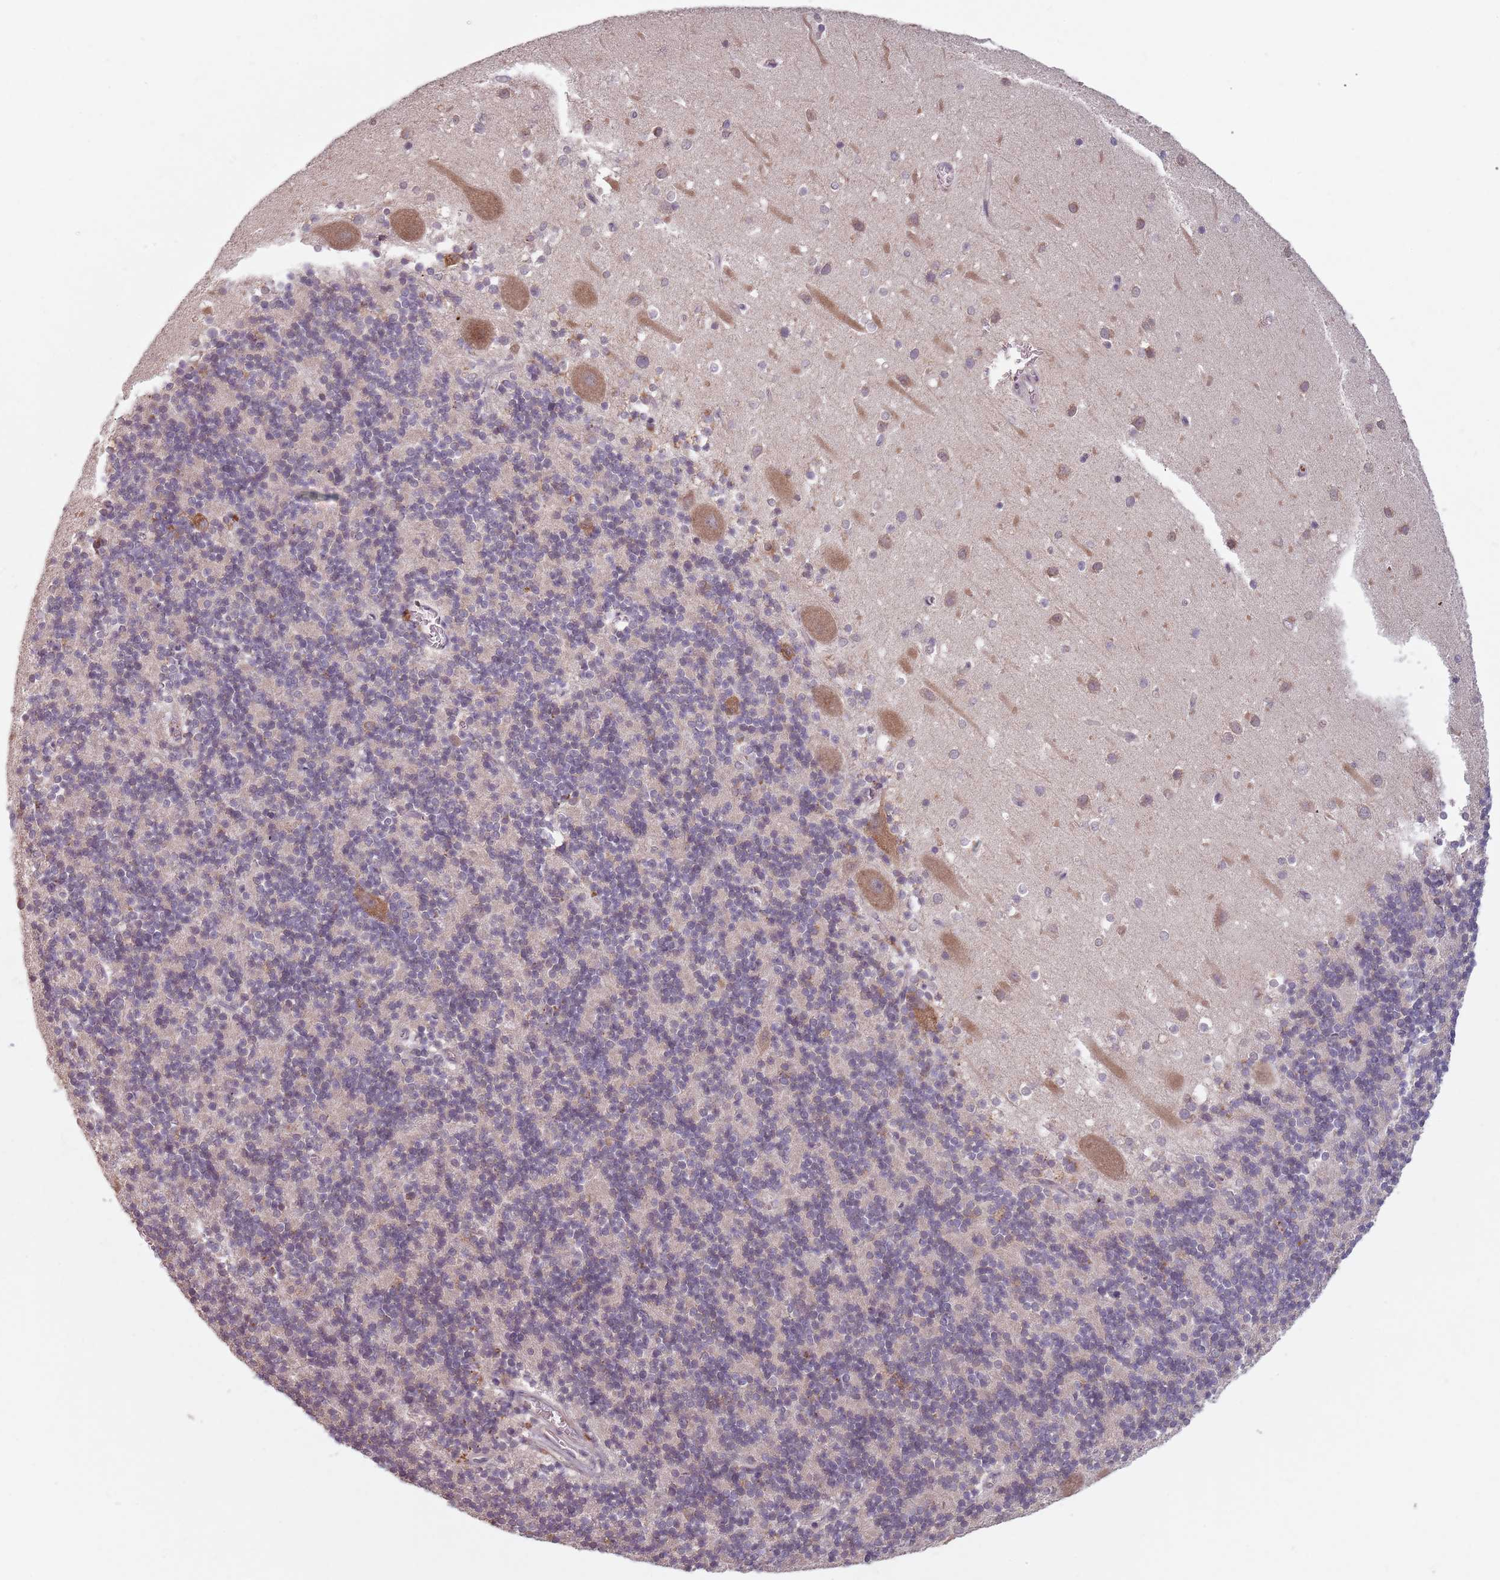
{"staining": {"intensity": "weak", "quantity": "<25%", "location": "cytoplasmic/membranous"}, "tissue": "cerebellum", "cell_type": "Cells in granular layer", "image_type": "normal", "snomed": [{"axis": "morphology", "description": "Normal tissue, NOS"}, {"axis": "topography", "description": "Cerebellum"}], "caption": "DAB immunohistochemical staining of unremarkable human cerebellum reveals no significant staining in cells in granular layer. (Brightfield microscopy of DAB (3,3'-diaminobenzidine) immunohistochemistry at high magnification).", "gene": "GPR180", "patient": {"sex": "male", "age": 54}}